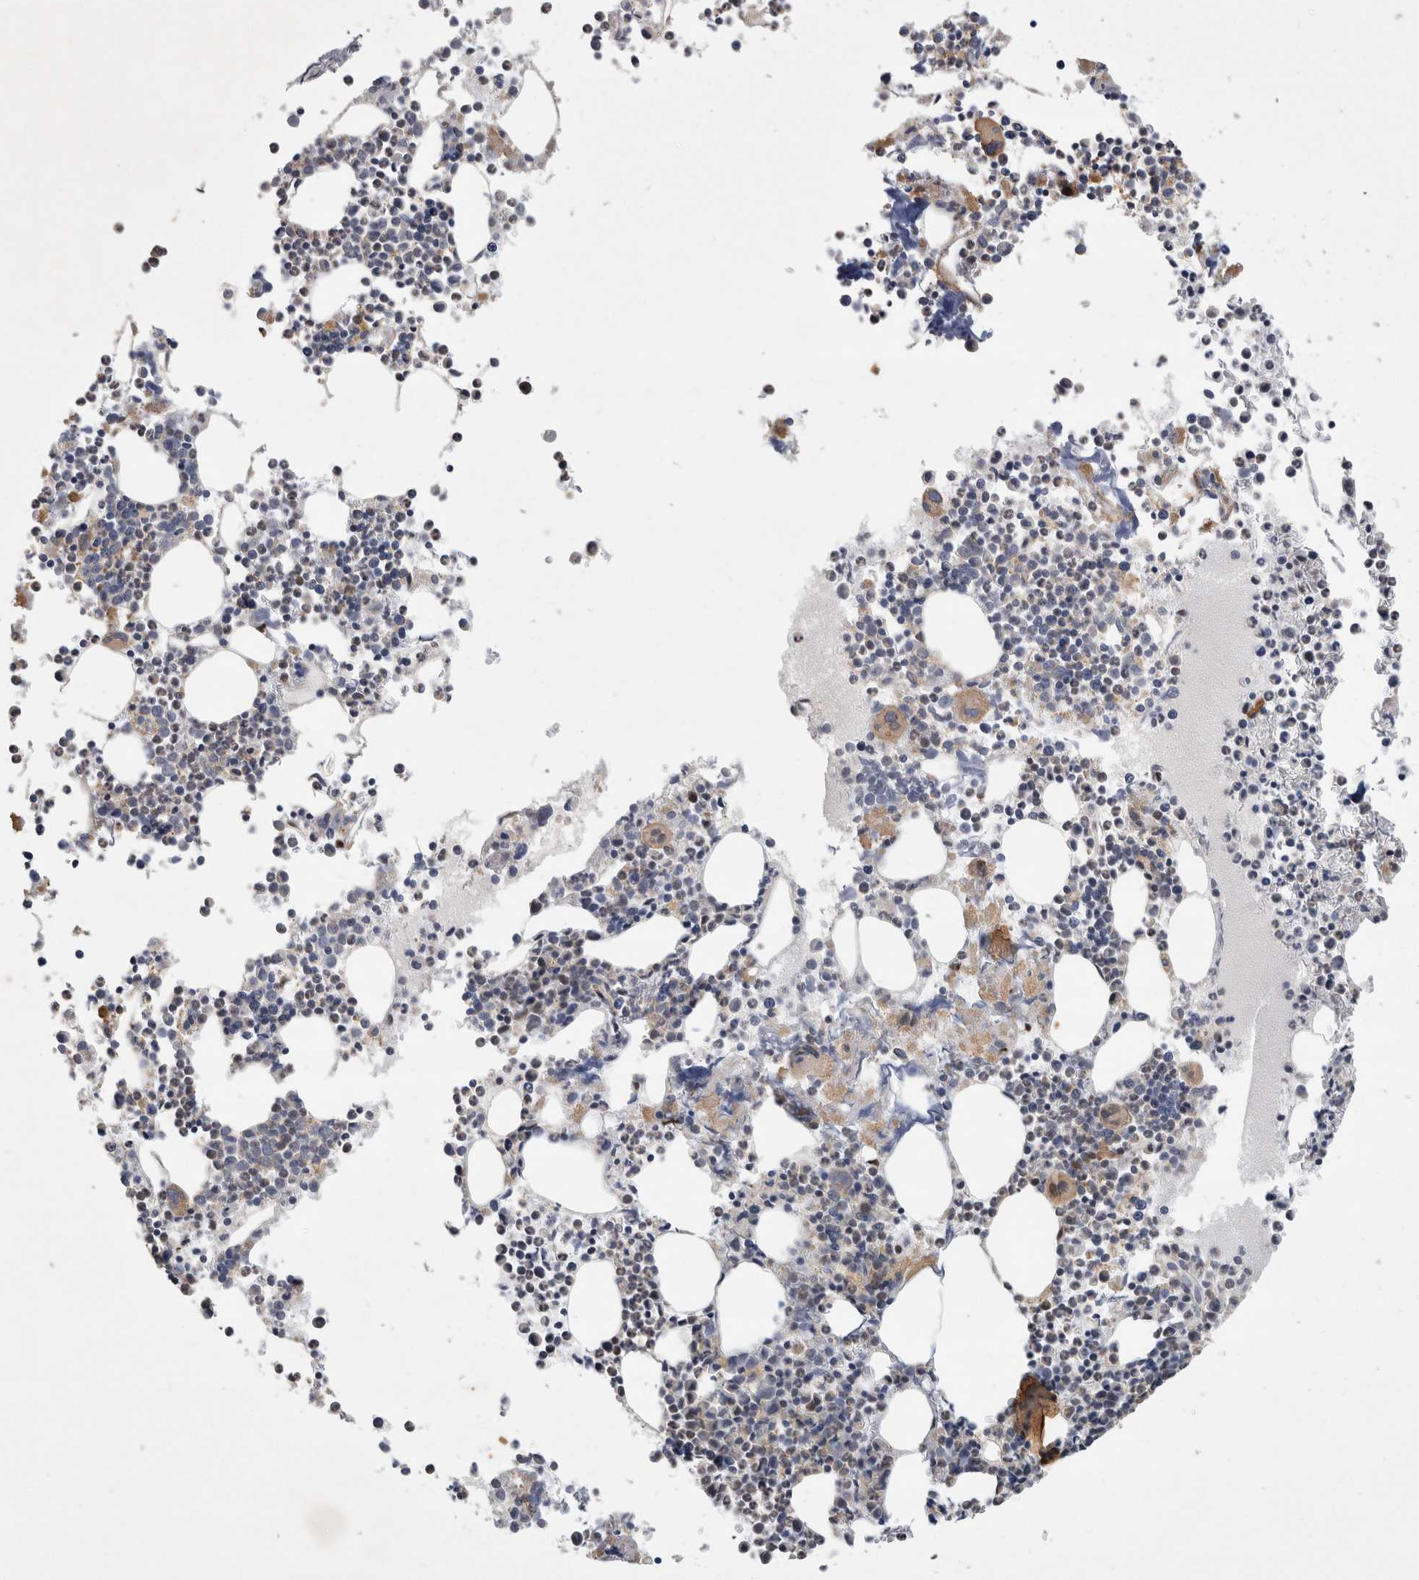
{"staining": {"intensity": "moderate", "quantity": "<25%", "location": "cytoplasmic/membranous"}, "tissue": "bone marrow", "cell_type": "Hematopoietic cells", "image_type": "normal", "snomed": [{"axis": "morphology", "description": "Normal tissue, NOS"}, {"axis": "morphology", "description": "Inflammation, NOS"}, {"axis": "topography", "description": "Bone marrow"}], "caption": "An immunohistochemistry (IHC) micrograph of unremarkable tissue is shown. Protein staining in brown highlights moderate cytoplasmic/membranous positivity in bone marrow within hematopoietic cells. (DAB IHC with brightfield microscopy, high magnification).", "gene": "C8orf58", "patient": {"sex": "male", "age": 46}}